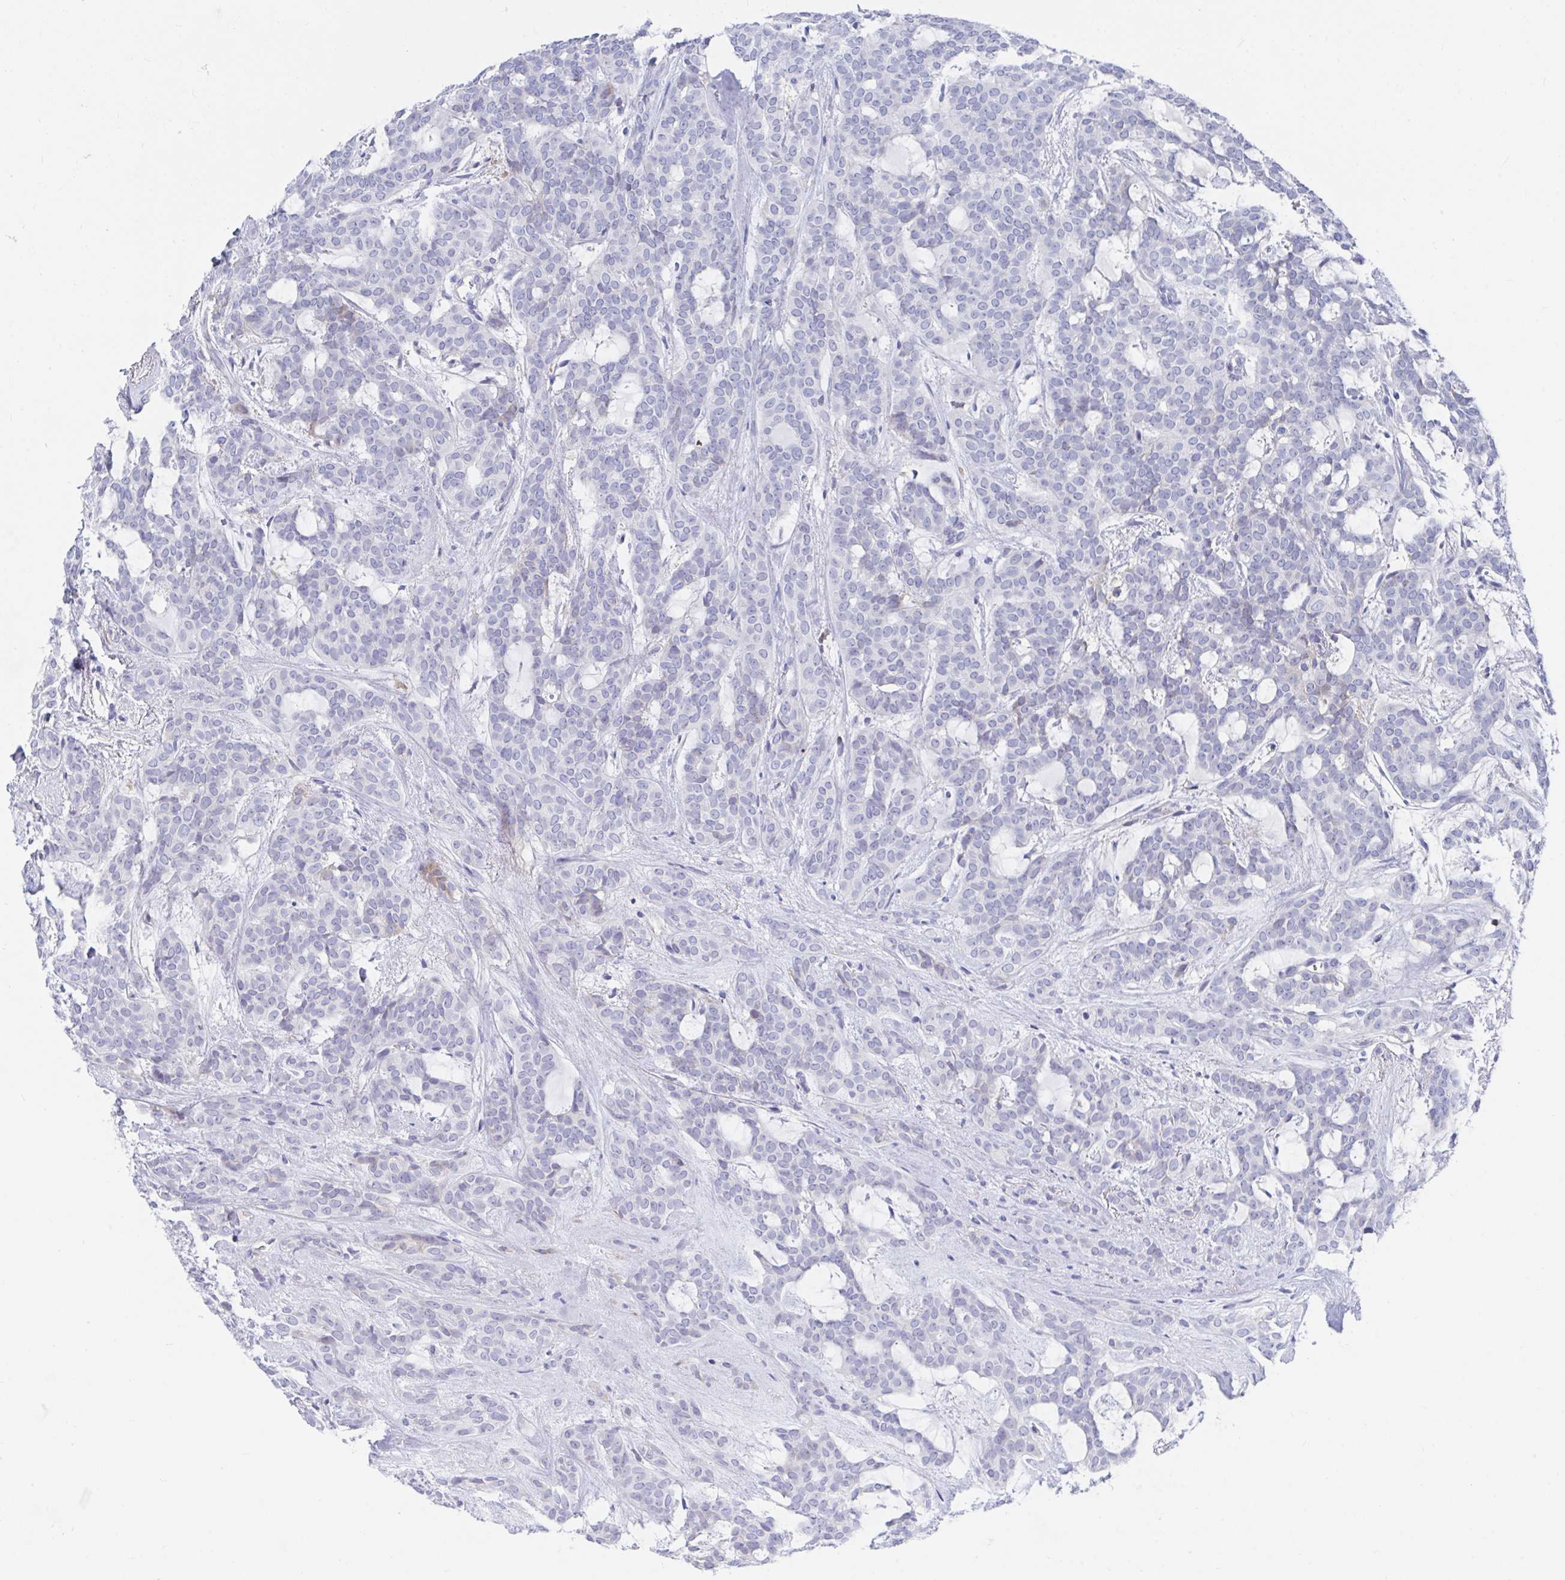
{"staining": {"intensity": "negative", "quantity": "none", "location": "none"}, "tissue": "head and neck cancer", "cell_type": "Tumor cells", "image_type": "cancer", "snomed": [{"axis": "morphology", "description": "Adenocarcinoma, NOS"}, {"axis": "topography", "description": "Head-Neck"}], "caption": "High power microscopy micrograph of an immunohistochemistry photomicrograph of adenocarcinoma (head and neck), revealing no significant staining in tumor cells.", "gene": "TNFAIP6", "patient": {"sex": "female", "age": 57}}